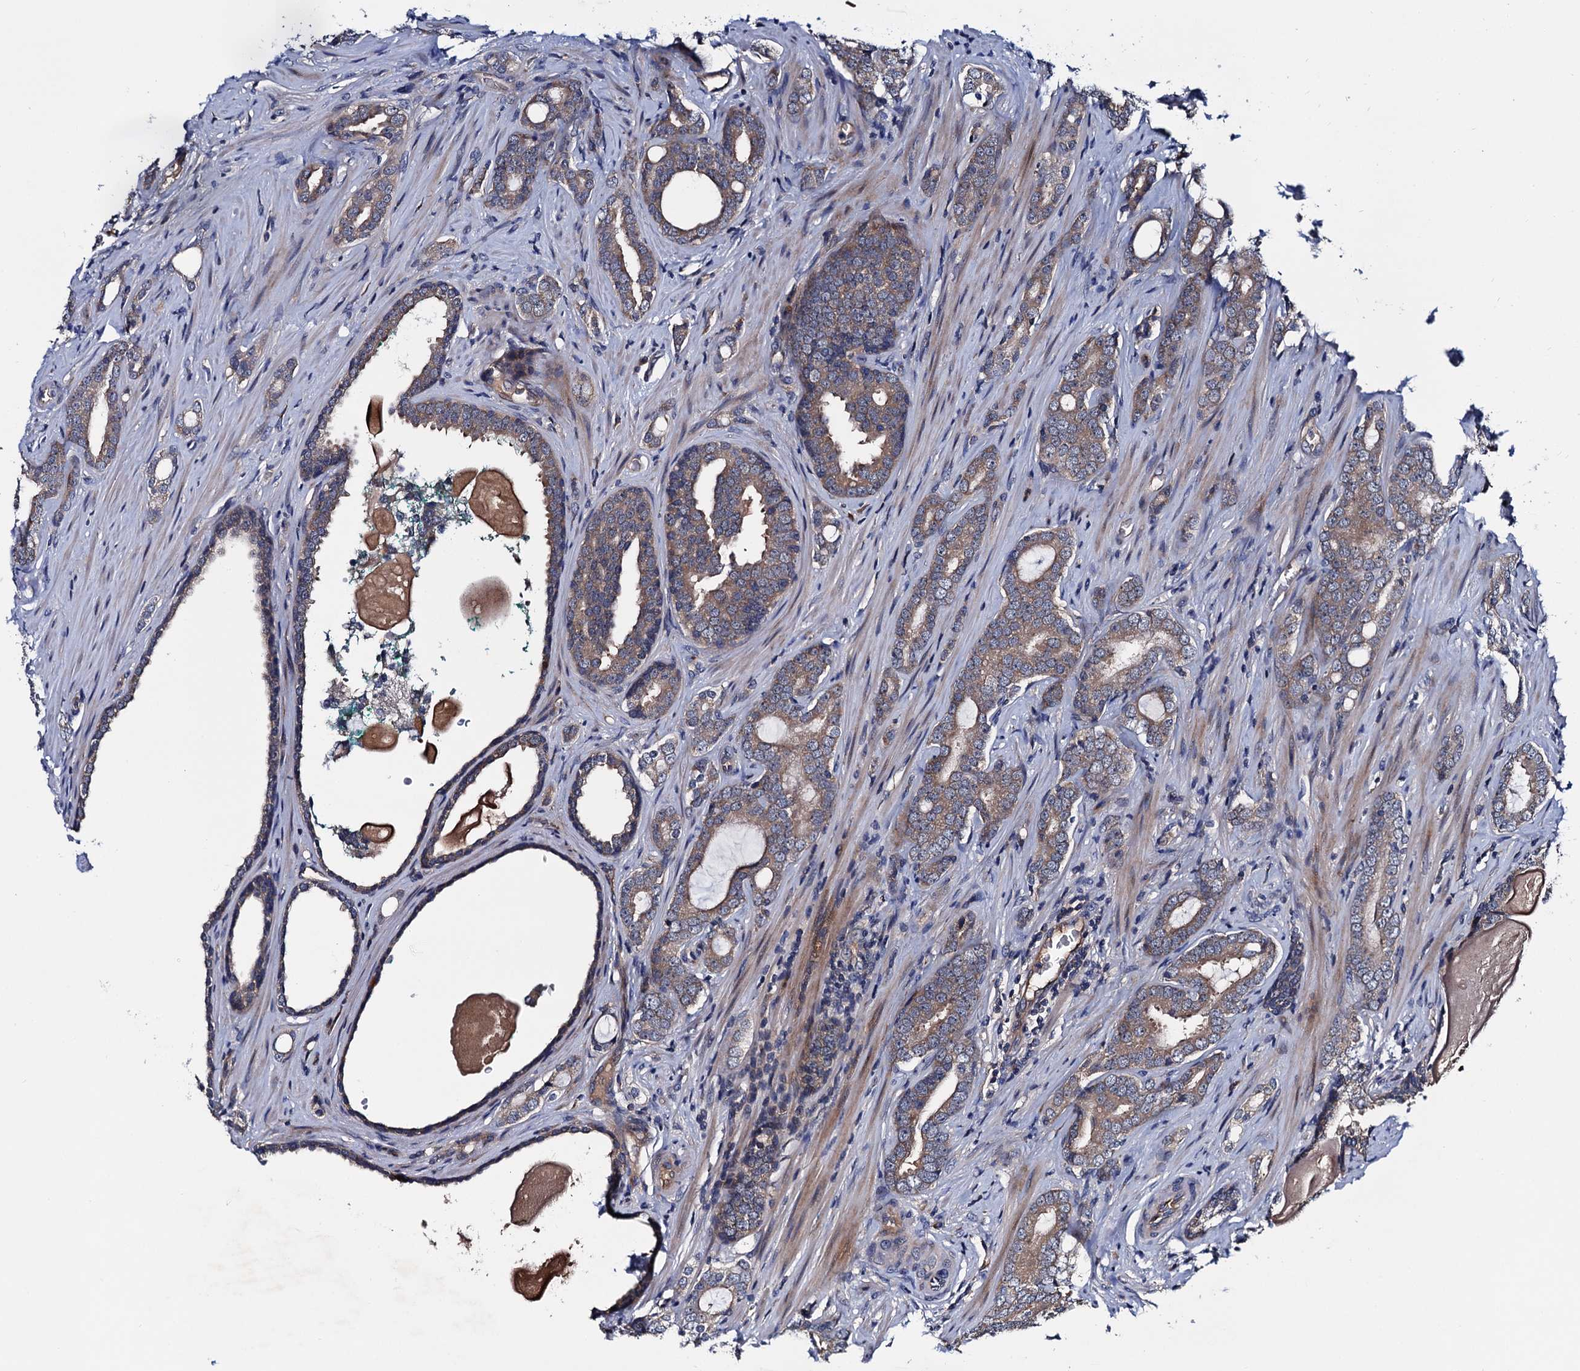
{"staining": {"intensity": "weak", "quantity": ">75%", "location": "cytoplasmic/membranous"}, "tissue": "prostate cancer", "cell_type": "Tumor cells", "image_type": "cancer", "snomed": [{"axis": "morphology", "description": "Adenocarcinoma, High grade"}, {"axis": "topography", "description": "Prostate"}], "caption": "Protein expression analysis of prostate adenocarcinoma (high-grade) displays weak cytoplasmic/membranous expression in about >75% of tumor cells.", "gene": "TRMT112", "patient": {"sex": "male", "age": 63}}